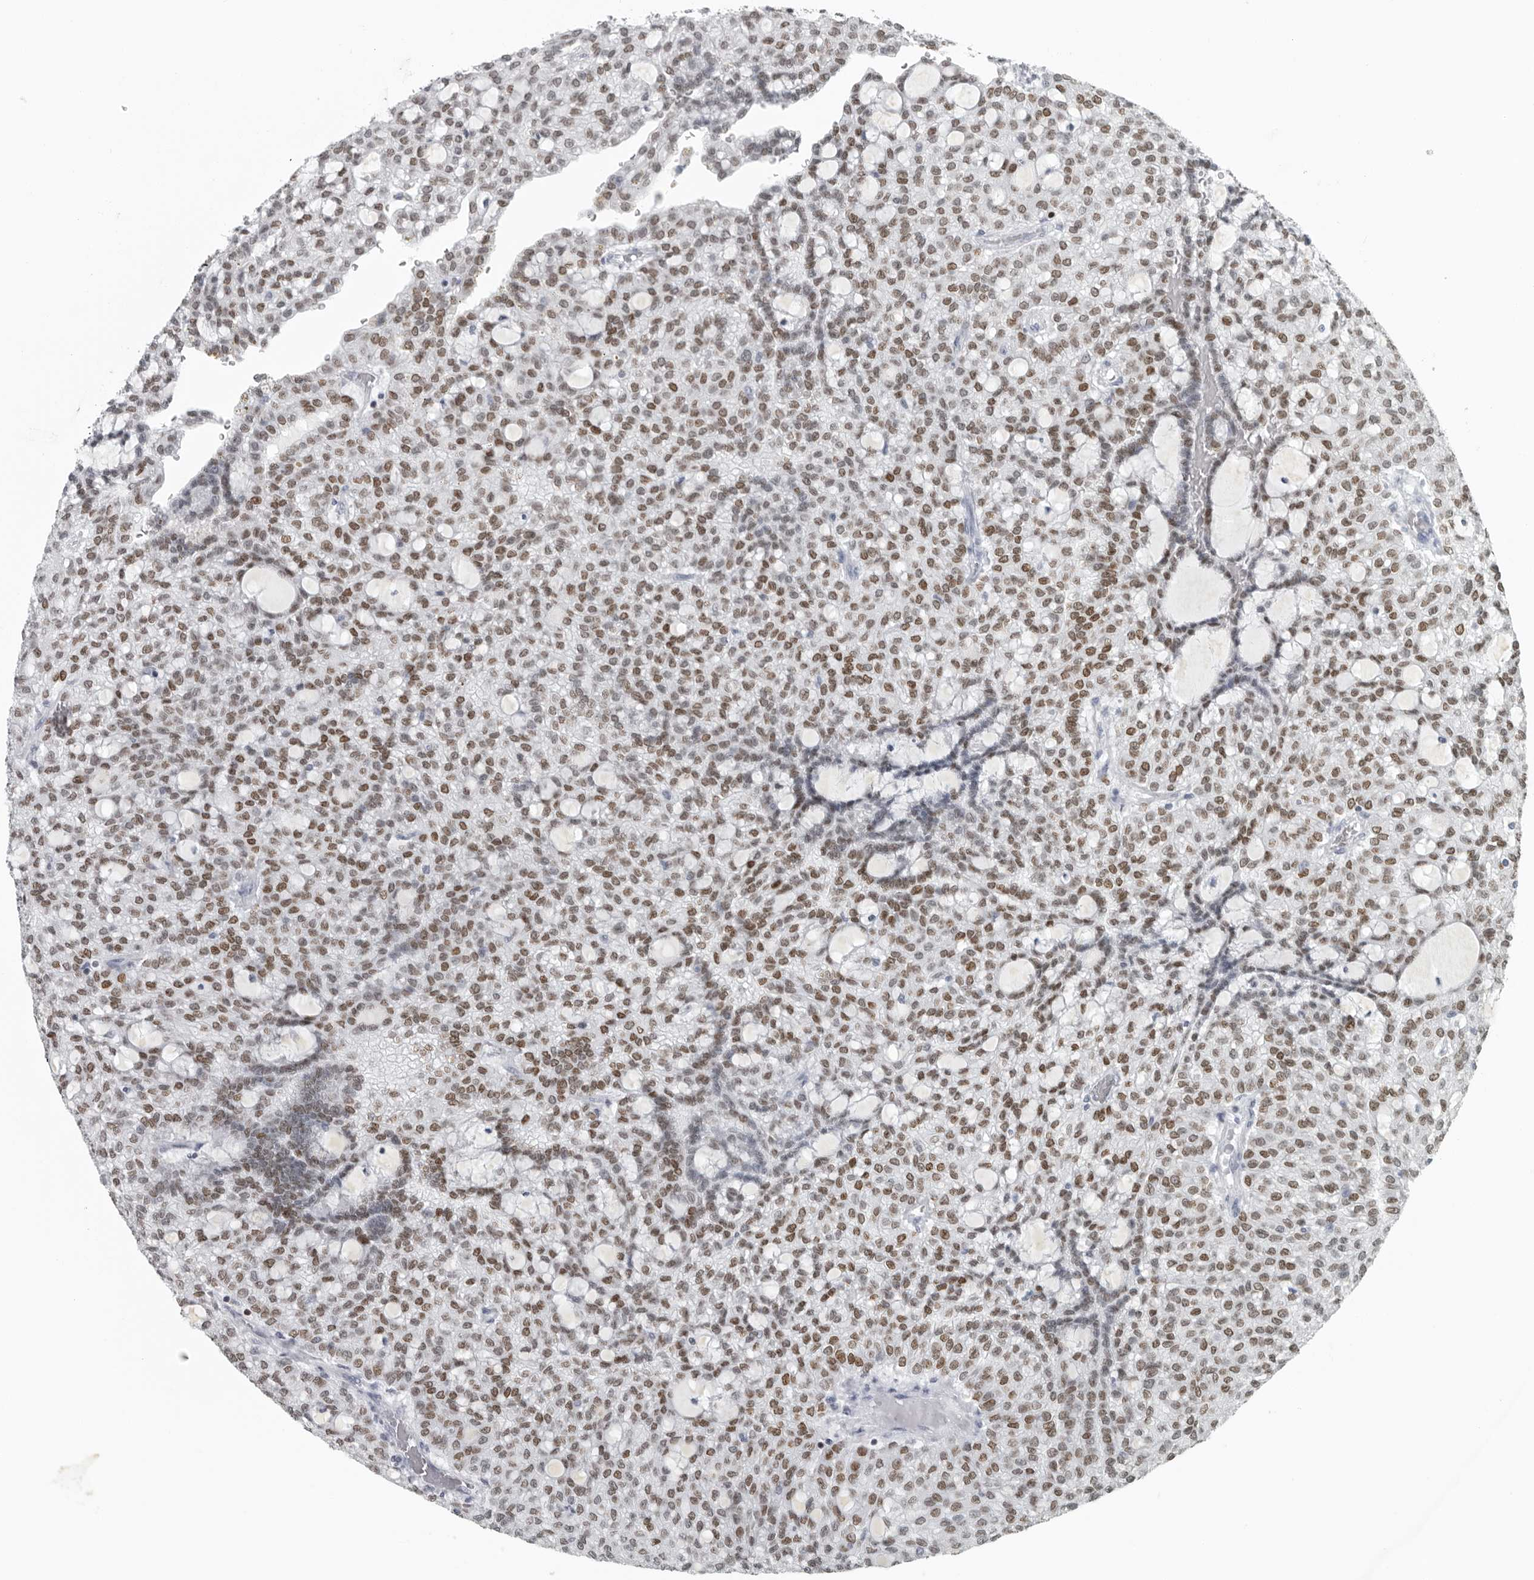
{"staining": {"intensity": "moderate", "quantity": ">75%", "location": "nuclear"}, "tissue": "renal cancer", "cell_type": "Tumor cells", "image_type": "cancer", "snomed": [{"axis": "morphology", "description": "Adenocarcinoma, NOS"}, {"axis": "topography", "description": "Kidney"}], "caption": "A medium amount of moderate nuclear staining is appreciated in approximately >75% of tumor cells in renal cancer (adenocarcinoma) tissue.", "gene": "SATB2", "patient": {"sex": "male", "age": 63}}